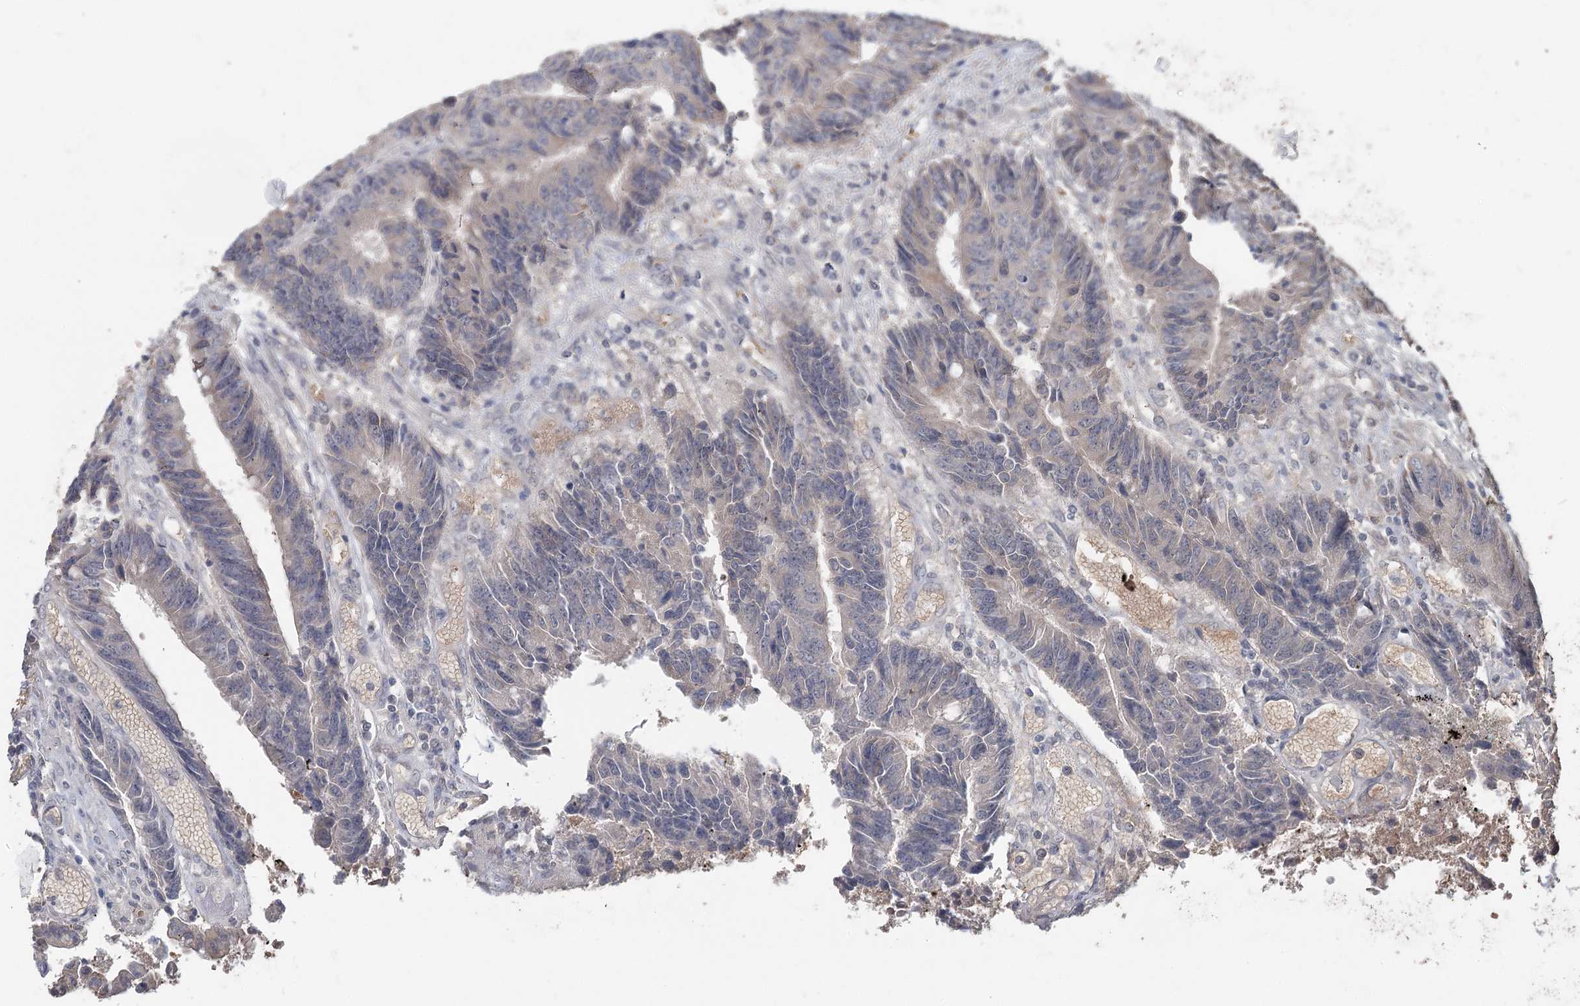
{"staining": {"intensity": "negative", "quantity": "none", "location": "none"}, "tissue": "colorectal cancer", "cell_type": "Tumor cells", "image_type": "cancer", "snomed": [{"axis": "morphology", "description": "Adenocarcinoma, NOS"}, {"axis": "topography", "description": "Rectum"}], "caption": "Adenocarcinoma (colorectal) was stained to show a protein in brown. There is no significant positivity in tumor cells. (Stains: DAB immunohistochemistry (IHC) with hematoxylin counter stain, Microscopy: brightfield microscopy at high magnification).", "gene": "FBXO7", "patient": {"sex": "male", "age": 84}}